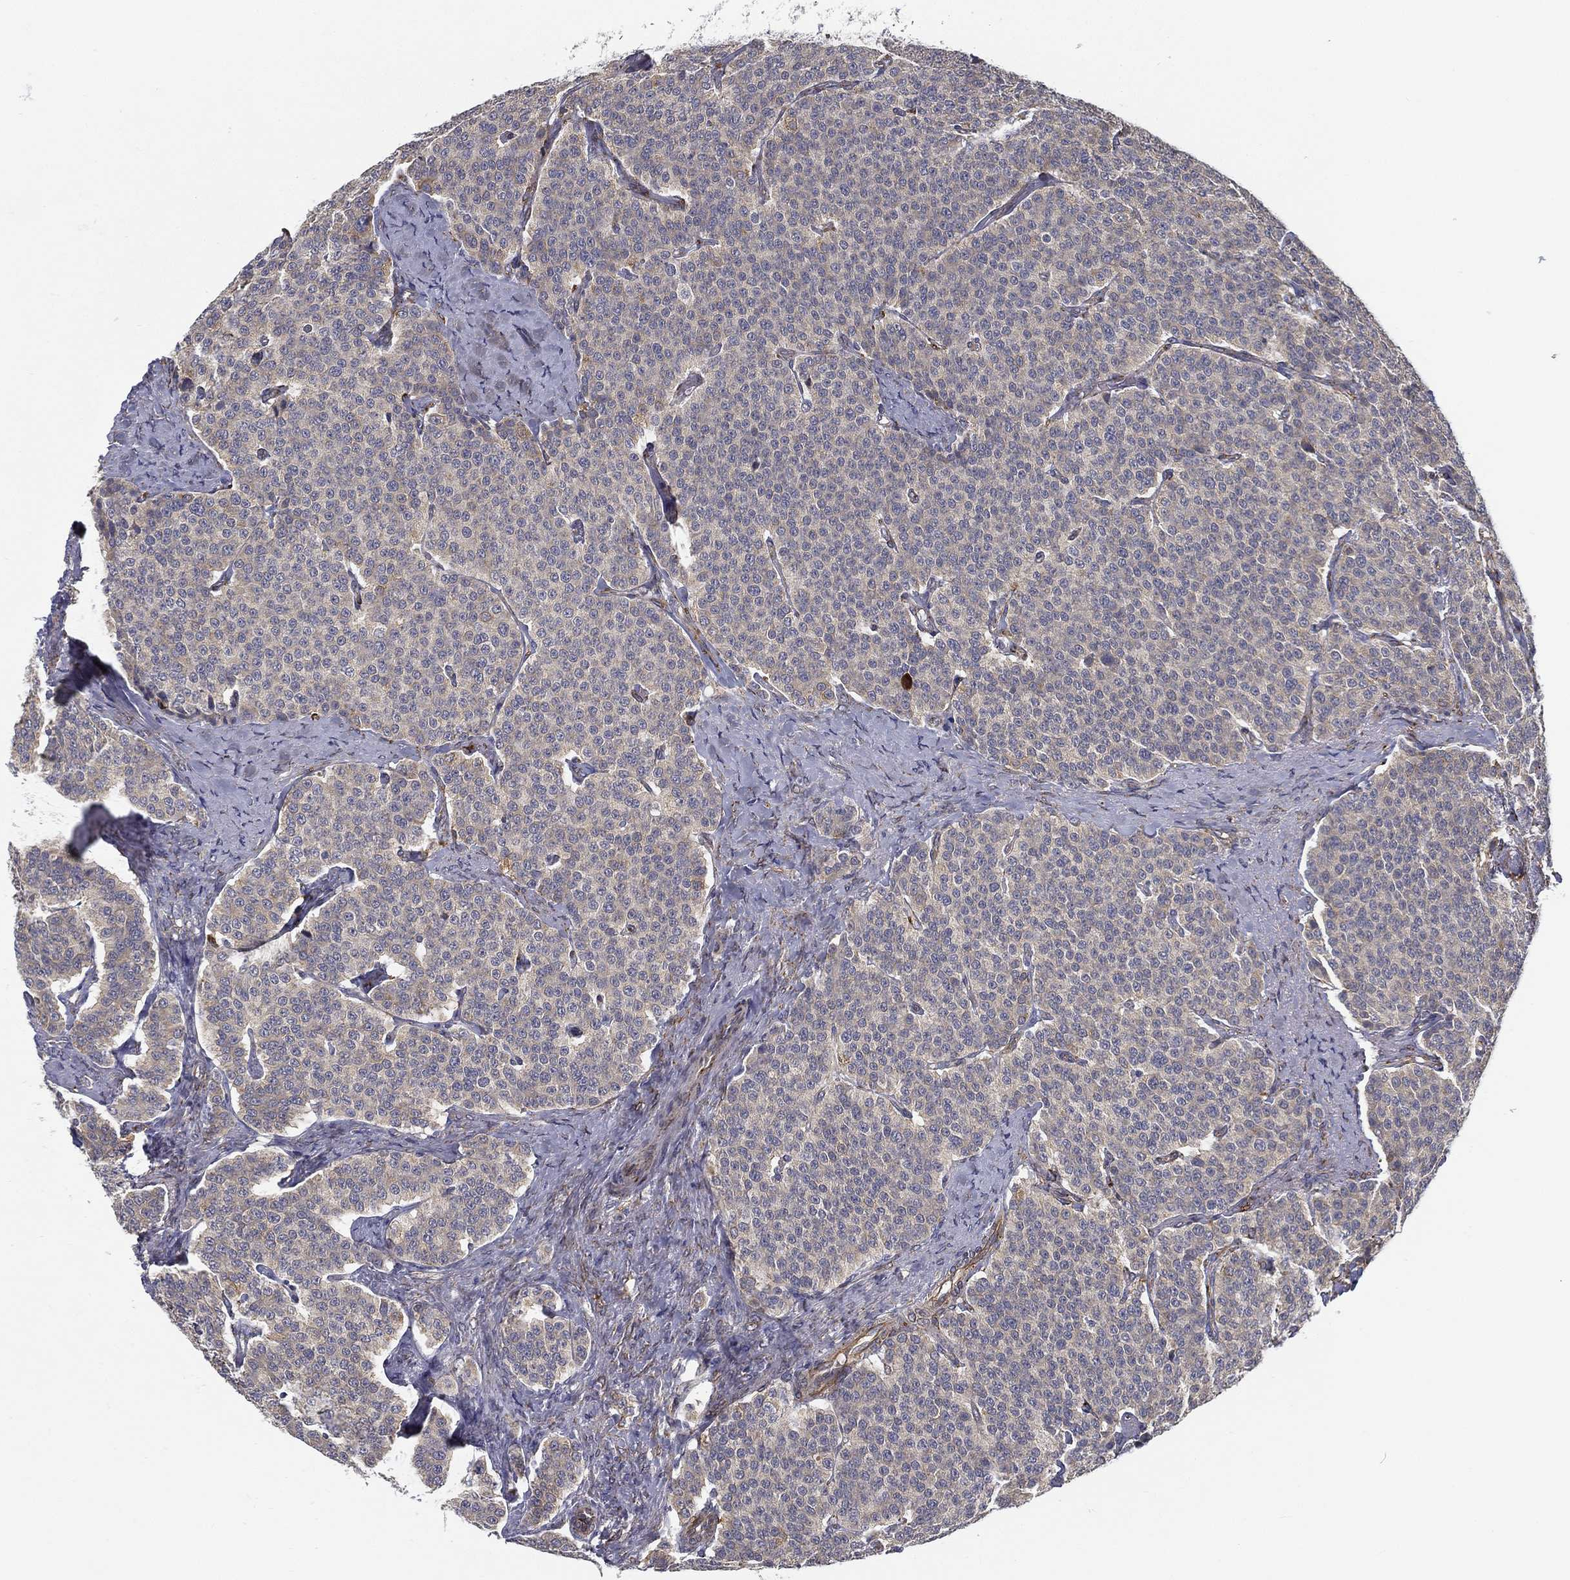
{"staining": {"intensity": "weak", "quantity": "<25%", "location": "cytoplasmic/membranous"}, "tissue": "carcinoid", "cell_type": "Tumor cells", "image_type": "cancer", "snomed": [{"axis": "morphology", "description": "Carcinoid, malignant, NOS"}, {"axis": "topography", "description": "Small intestine"}], "caption": "An image of carcinoid stained for a protein displays no brown staining in tumor cells.", "gene": "LRRC56", "patient": {"sex": "female", "age": 58}}